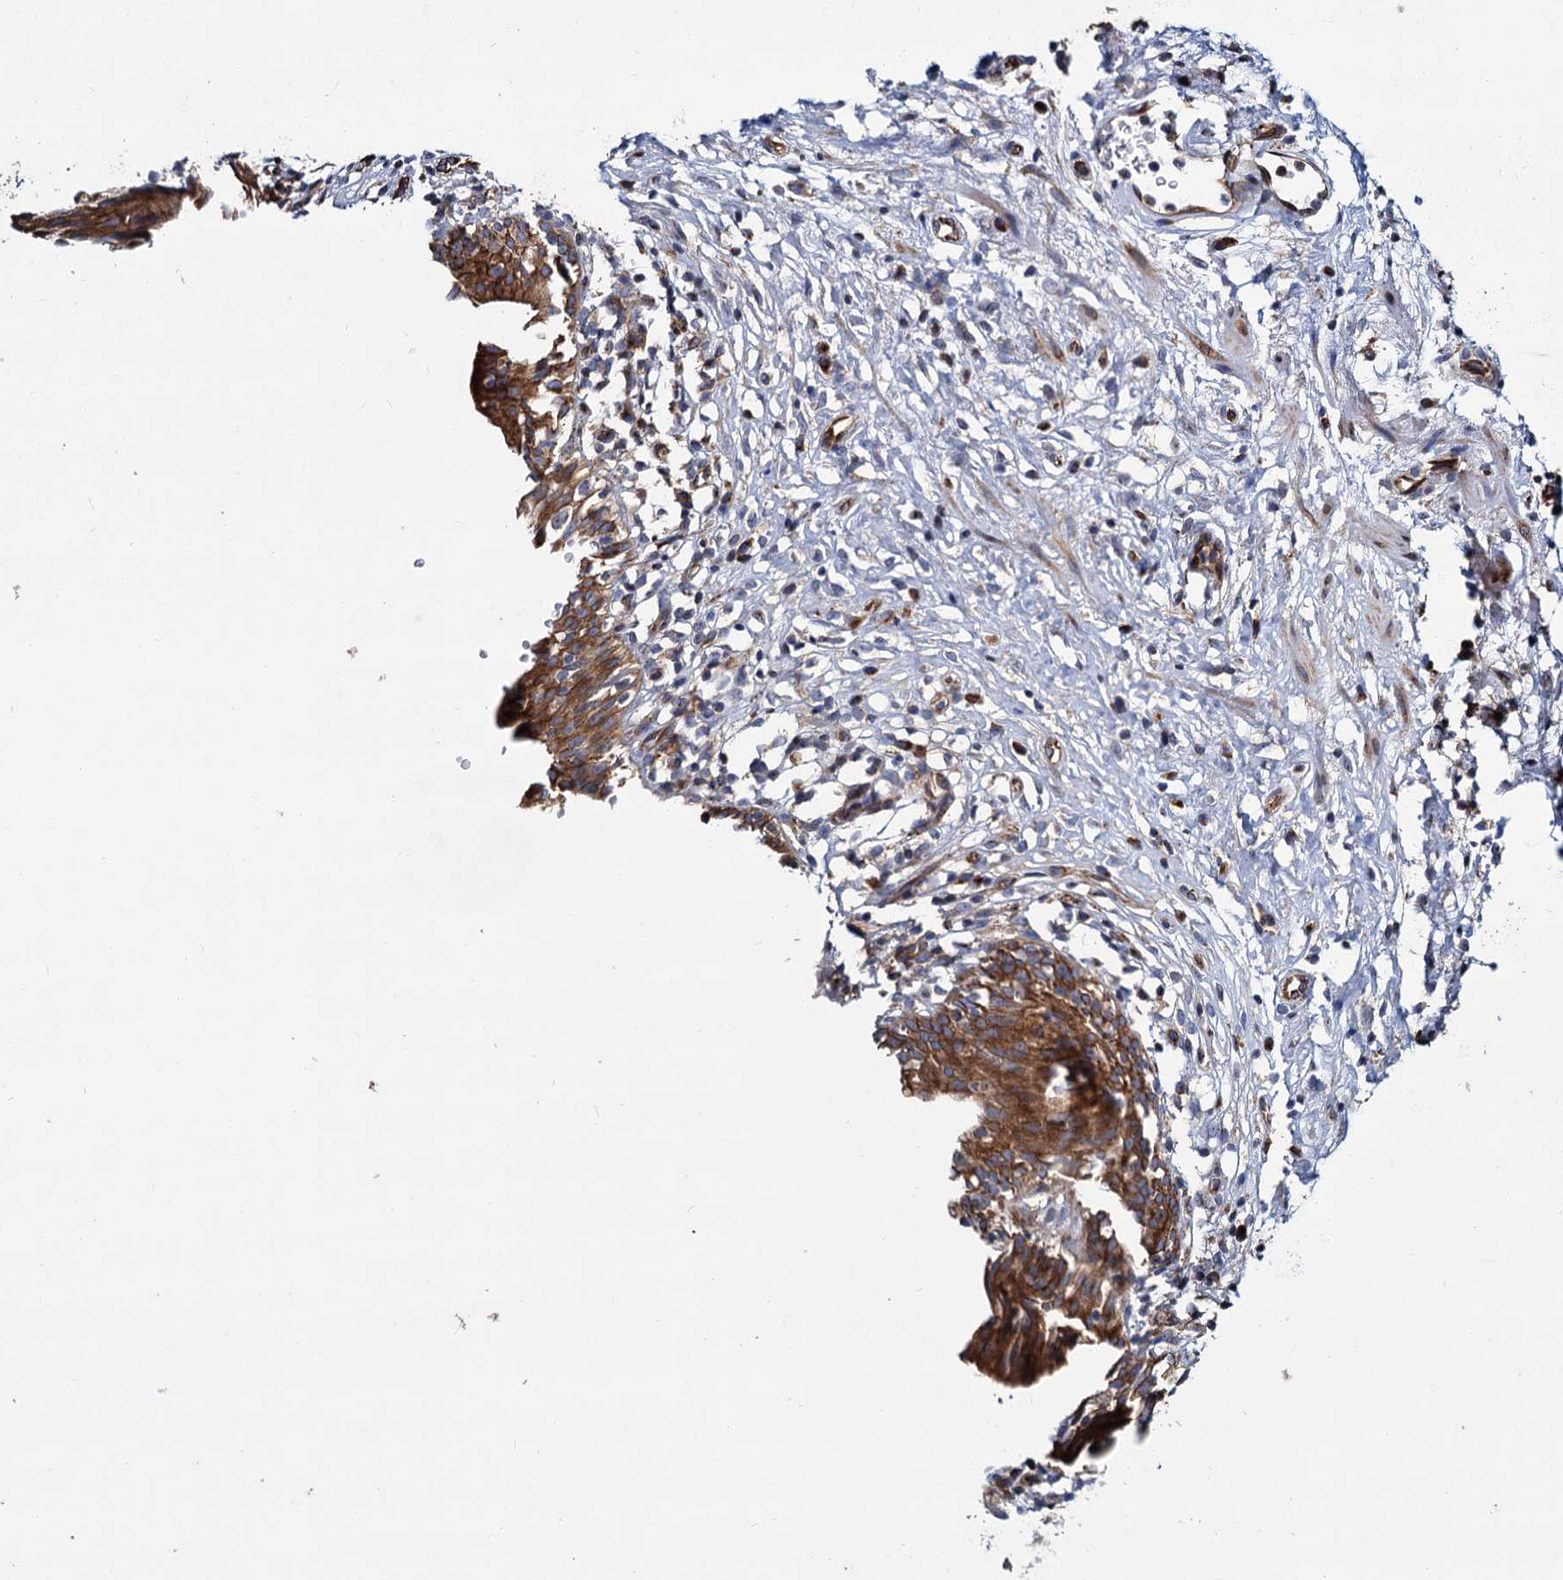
{"staining": {"intensity": "moderate", "quantity": ">75%", "location": "cytoplasmic/membranous"}, "tissue": "urinary bladder", "cell_type": "Urothelial cells", "image_type": "normal", "snomed": [{"axis": "morphology", "description": "Normal tissue, NOS"}, {"axis": "morphology", "description": "Inflammation, NOS"}, {"axis": "topography", "description": "Urinary bladder"}], "caption": "Immunohistochemical staining of normal urinary bladder reveals medium levels of moderate cytoplasmic/membranous positivity in about >75% of urothelial cells.", "gene": "PSEN1", "patient": {"sex": "male", "age": 63}}